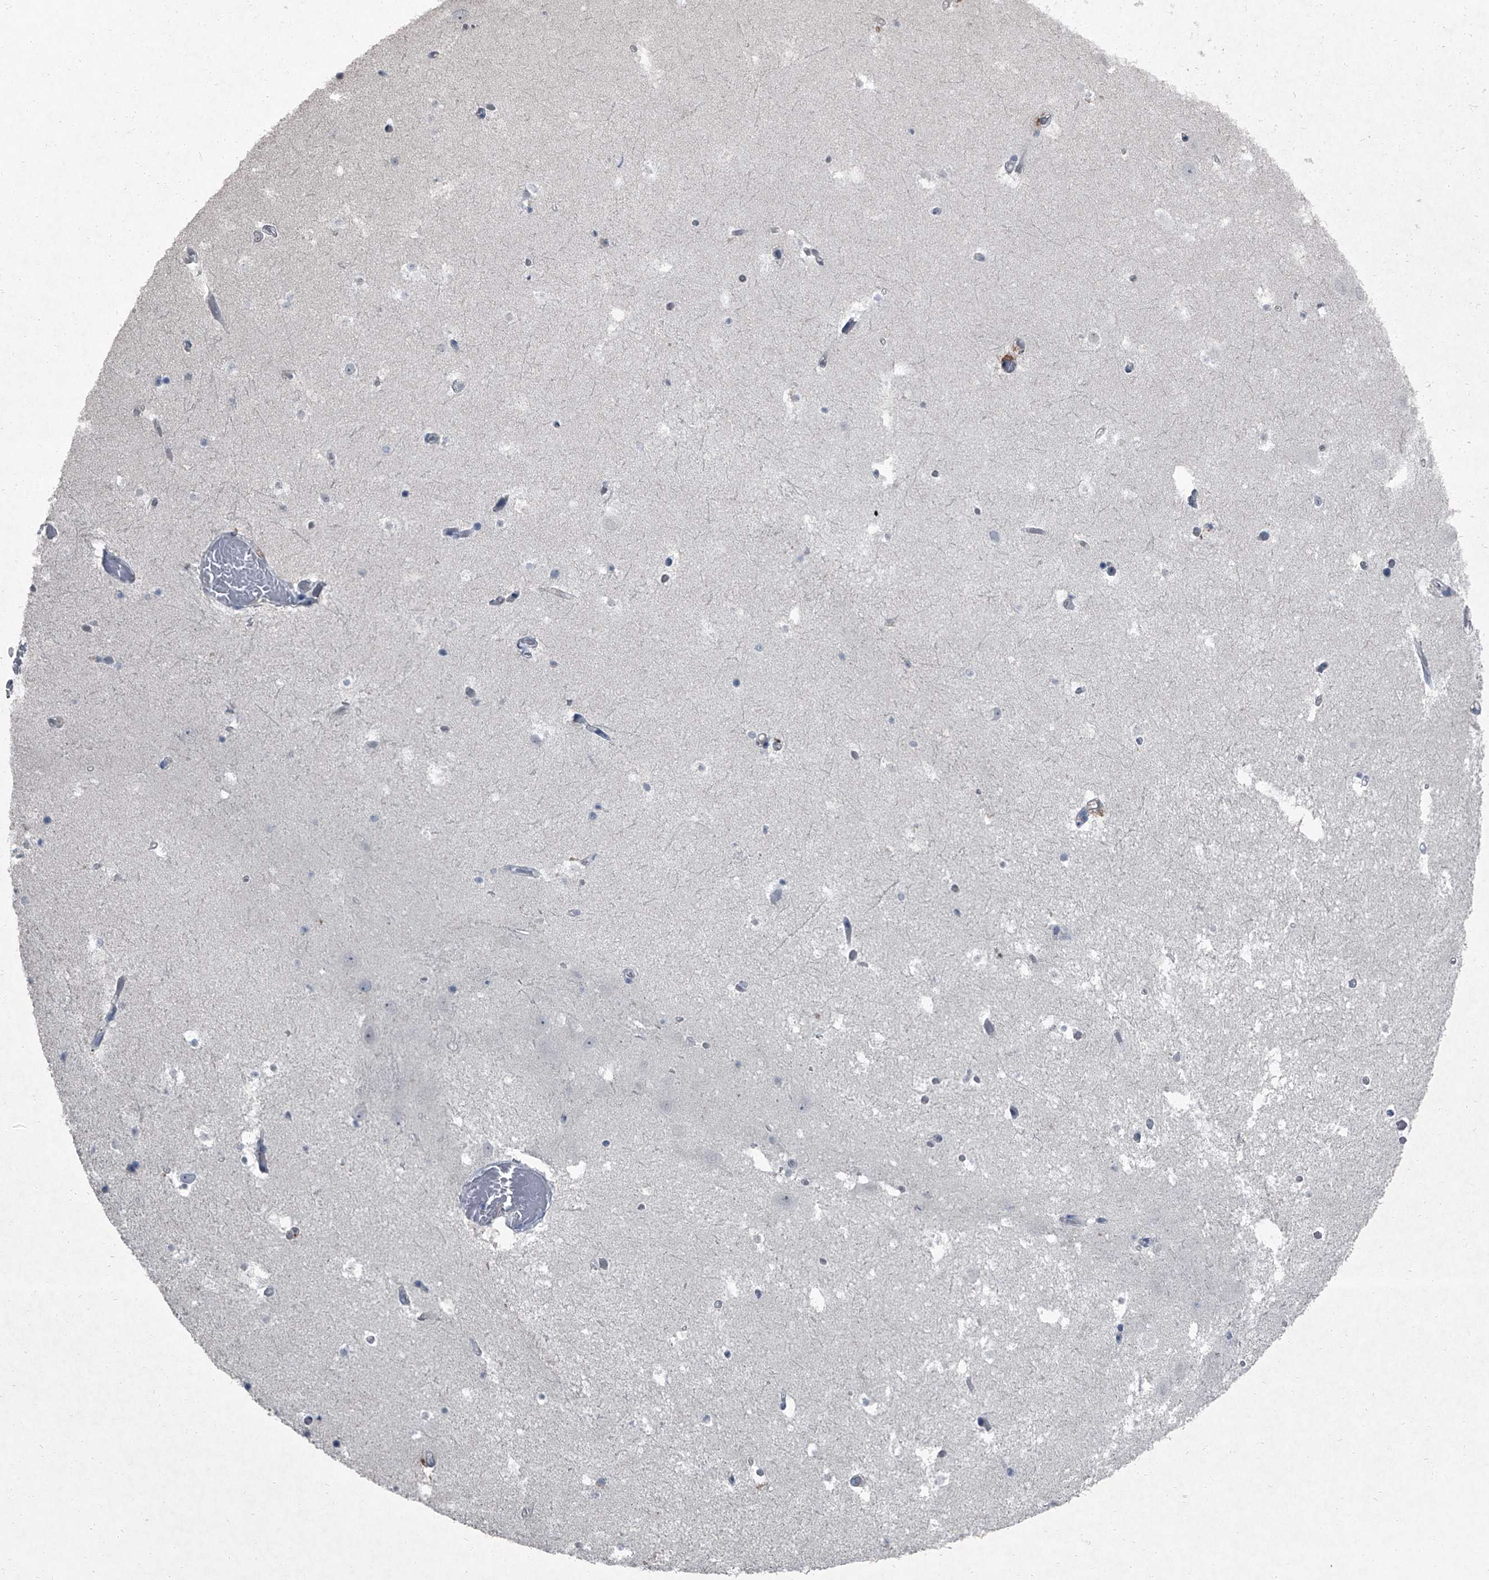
{"staining": {"intensity": "negative", "quantity": "none", "location": "none"}, "tissue": "hippocampus", "cell_type": "Glial cells", "image_type": "normal", "snomed": [{"axis": "morphology", "description": "Normal tissue, NOS"}, {"axis": "topography", "description": "Hippocampus"}], "caption": "The immunohistochemistry micrograph has no significant staining in glial cells of hippocampus. (Brightfield microscopy of DAB (3,3'-diaminobenzidine) immunohistochemistry at high magnification).", "gene": "HEPHL1", "patient": {"sex": "female", "age": 52}}